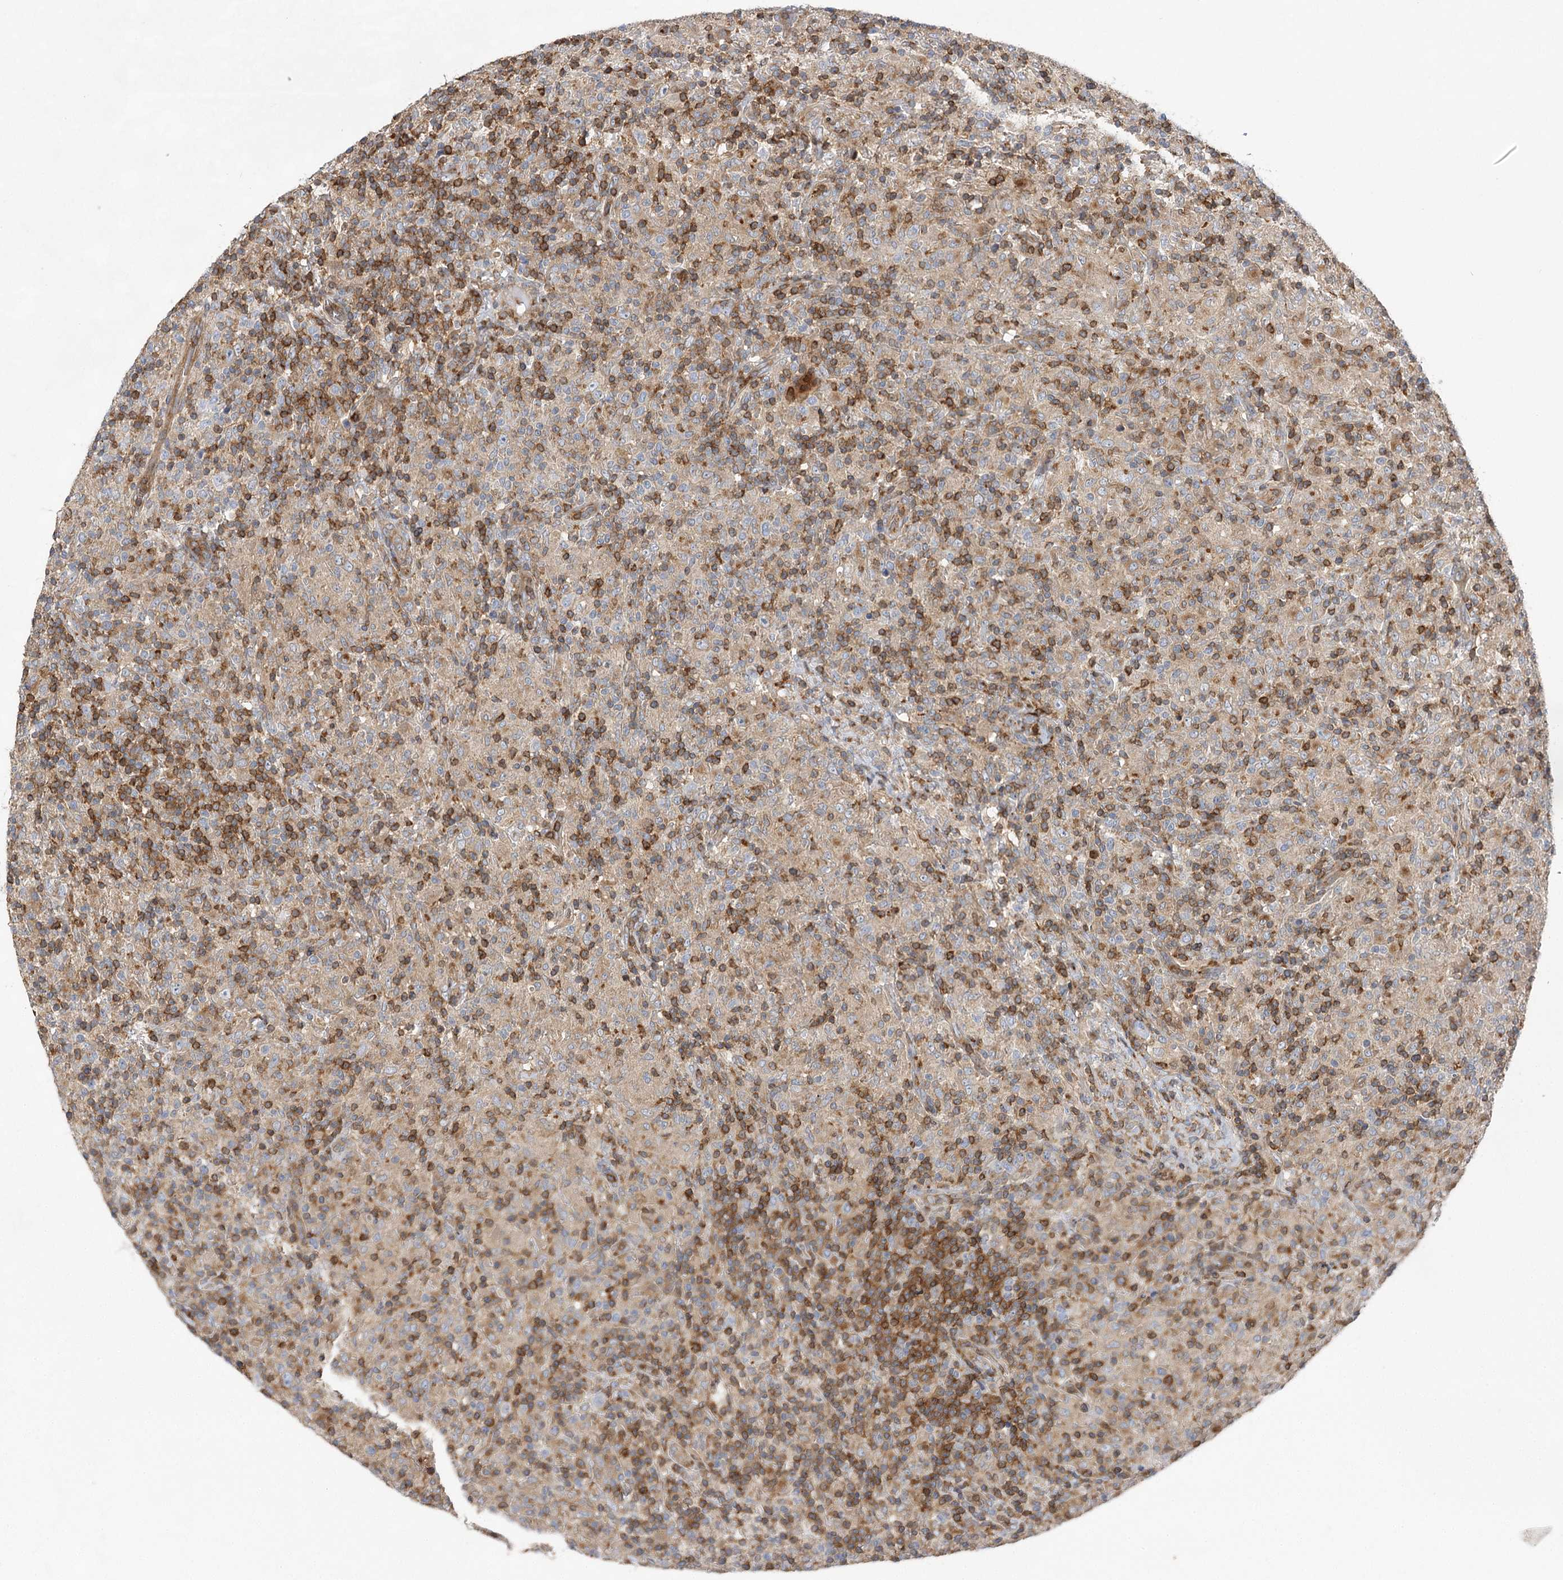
{"staining": {"intensity": "negative", "quantity": "none", "location": "none"}, "tissue": "lymphoma", "cell_type": "Tumor cells", "image_type": "cancer", "snomed": [{"axis": "morphology", "description": "Hodgkin's disease, NOS"}, {"axis": "topography", "description": "Lymph node"}], "caption": "The image reveals no significant staining in tumor cells of Hodgkin's disease. (Stains: DAB (3,3'-diaminobenzidine) immunohistochemistry (IHC) with hematoxylin counter stain, Microscopy: brightfield microscopy at high magnification).", "gene": "VPS37B", "patient": {"sex": "male", "age": 70}}